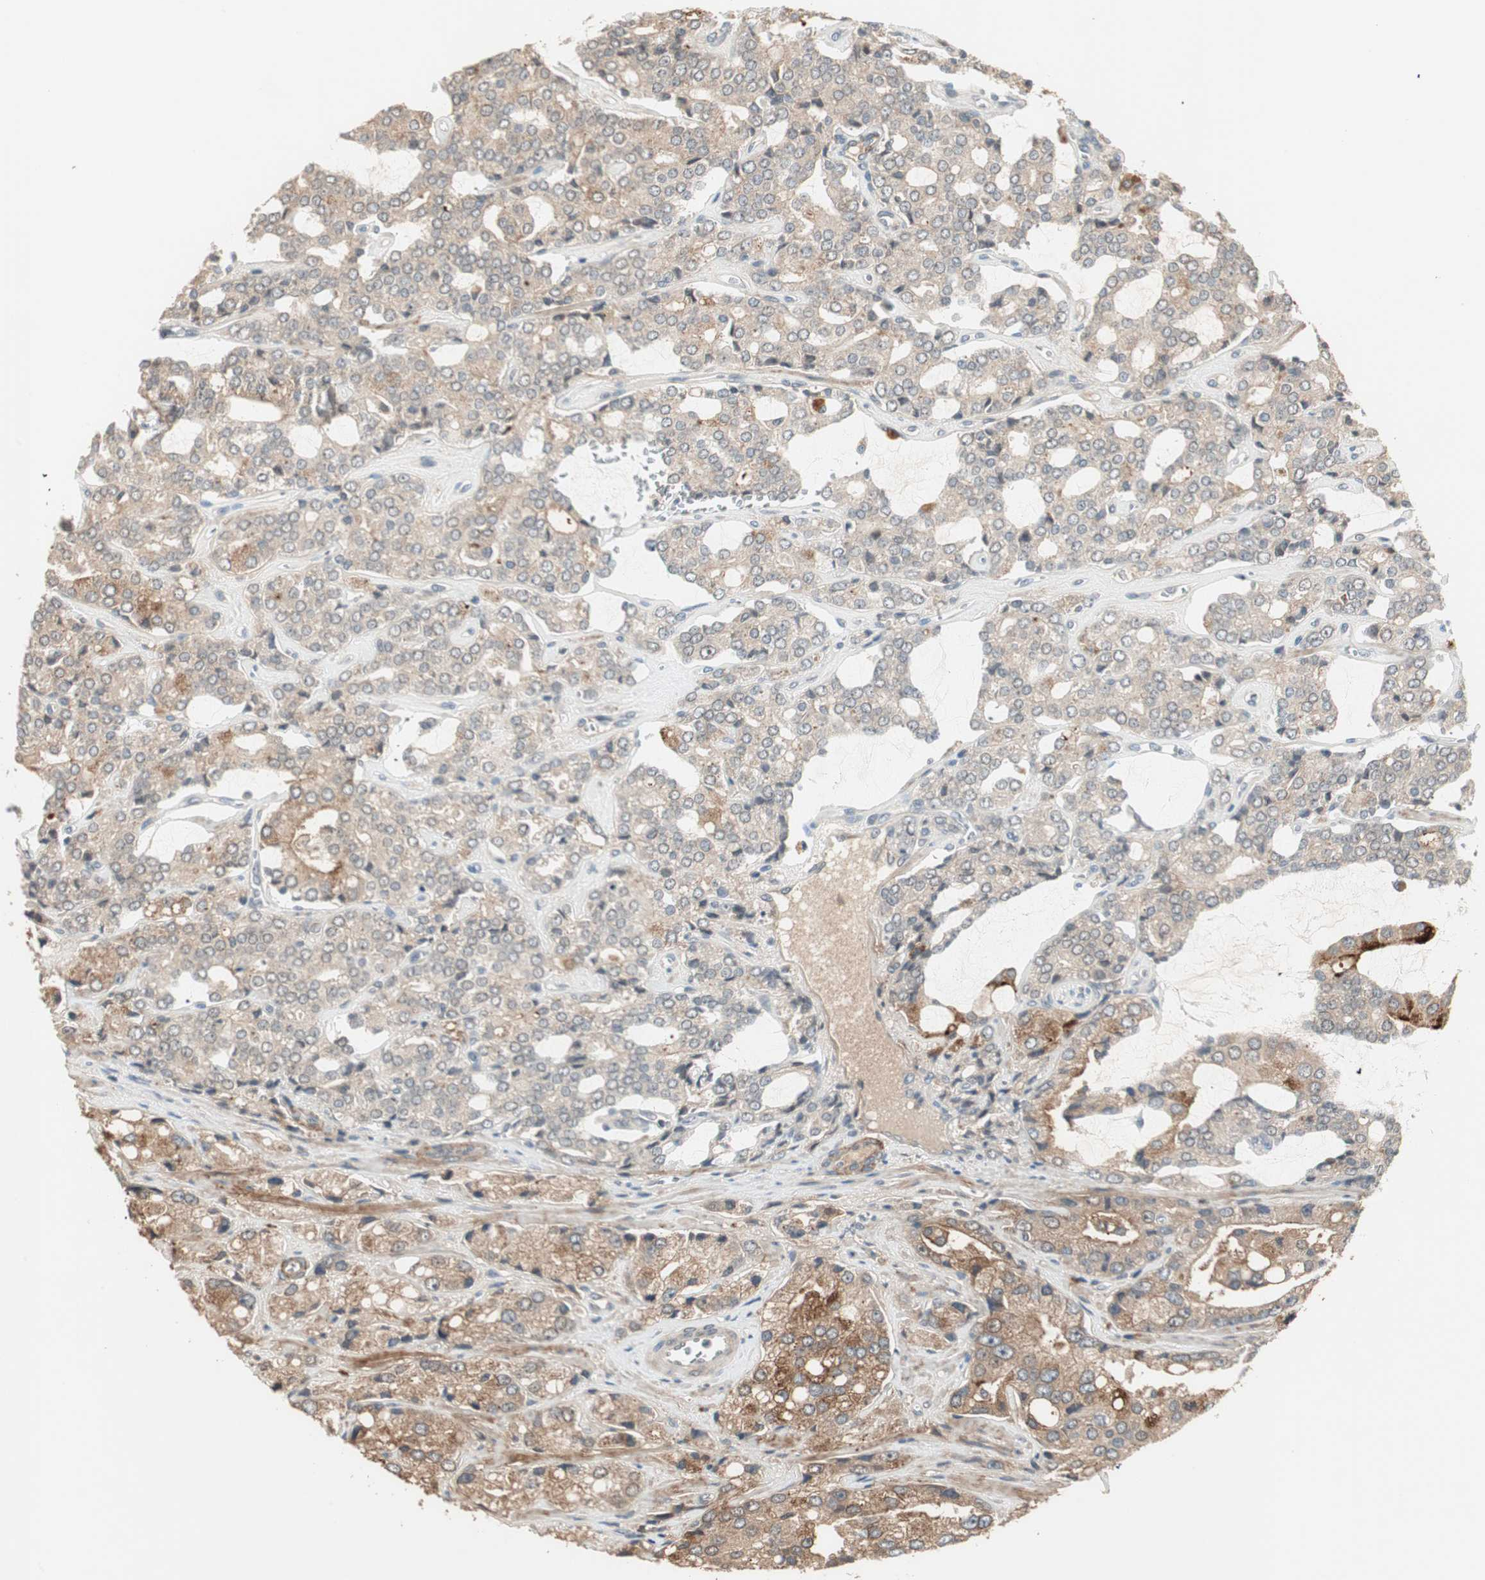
{"staining": {"intensity": "moderate", "quantity": "25%-75%", "location": "cytoplasmic/membranous"}, "tissue": "prostate cancer", "cell_type": "Tumor cells", "image_type": "cancer", "snomed": [{"axis": "morphology", "description": "Adenocarcinoma, High grade"}, {"axis": "topography", "description": "Prostate"}], "caption": "A medium amount of moderate cytoplasmic/membranous expression is seen in about 25%-75% of tumor cells in prostate cancer tissue. The staining was performed using DAB (3,3'-diaminobenzidine), with brown indicating positive protein expression. Nuclei are stained blue with hematoxylin.", "gene": "RNGTT", "patient": {"sex": "male", "age": 67}}